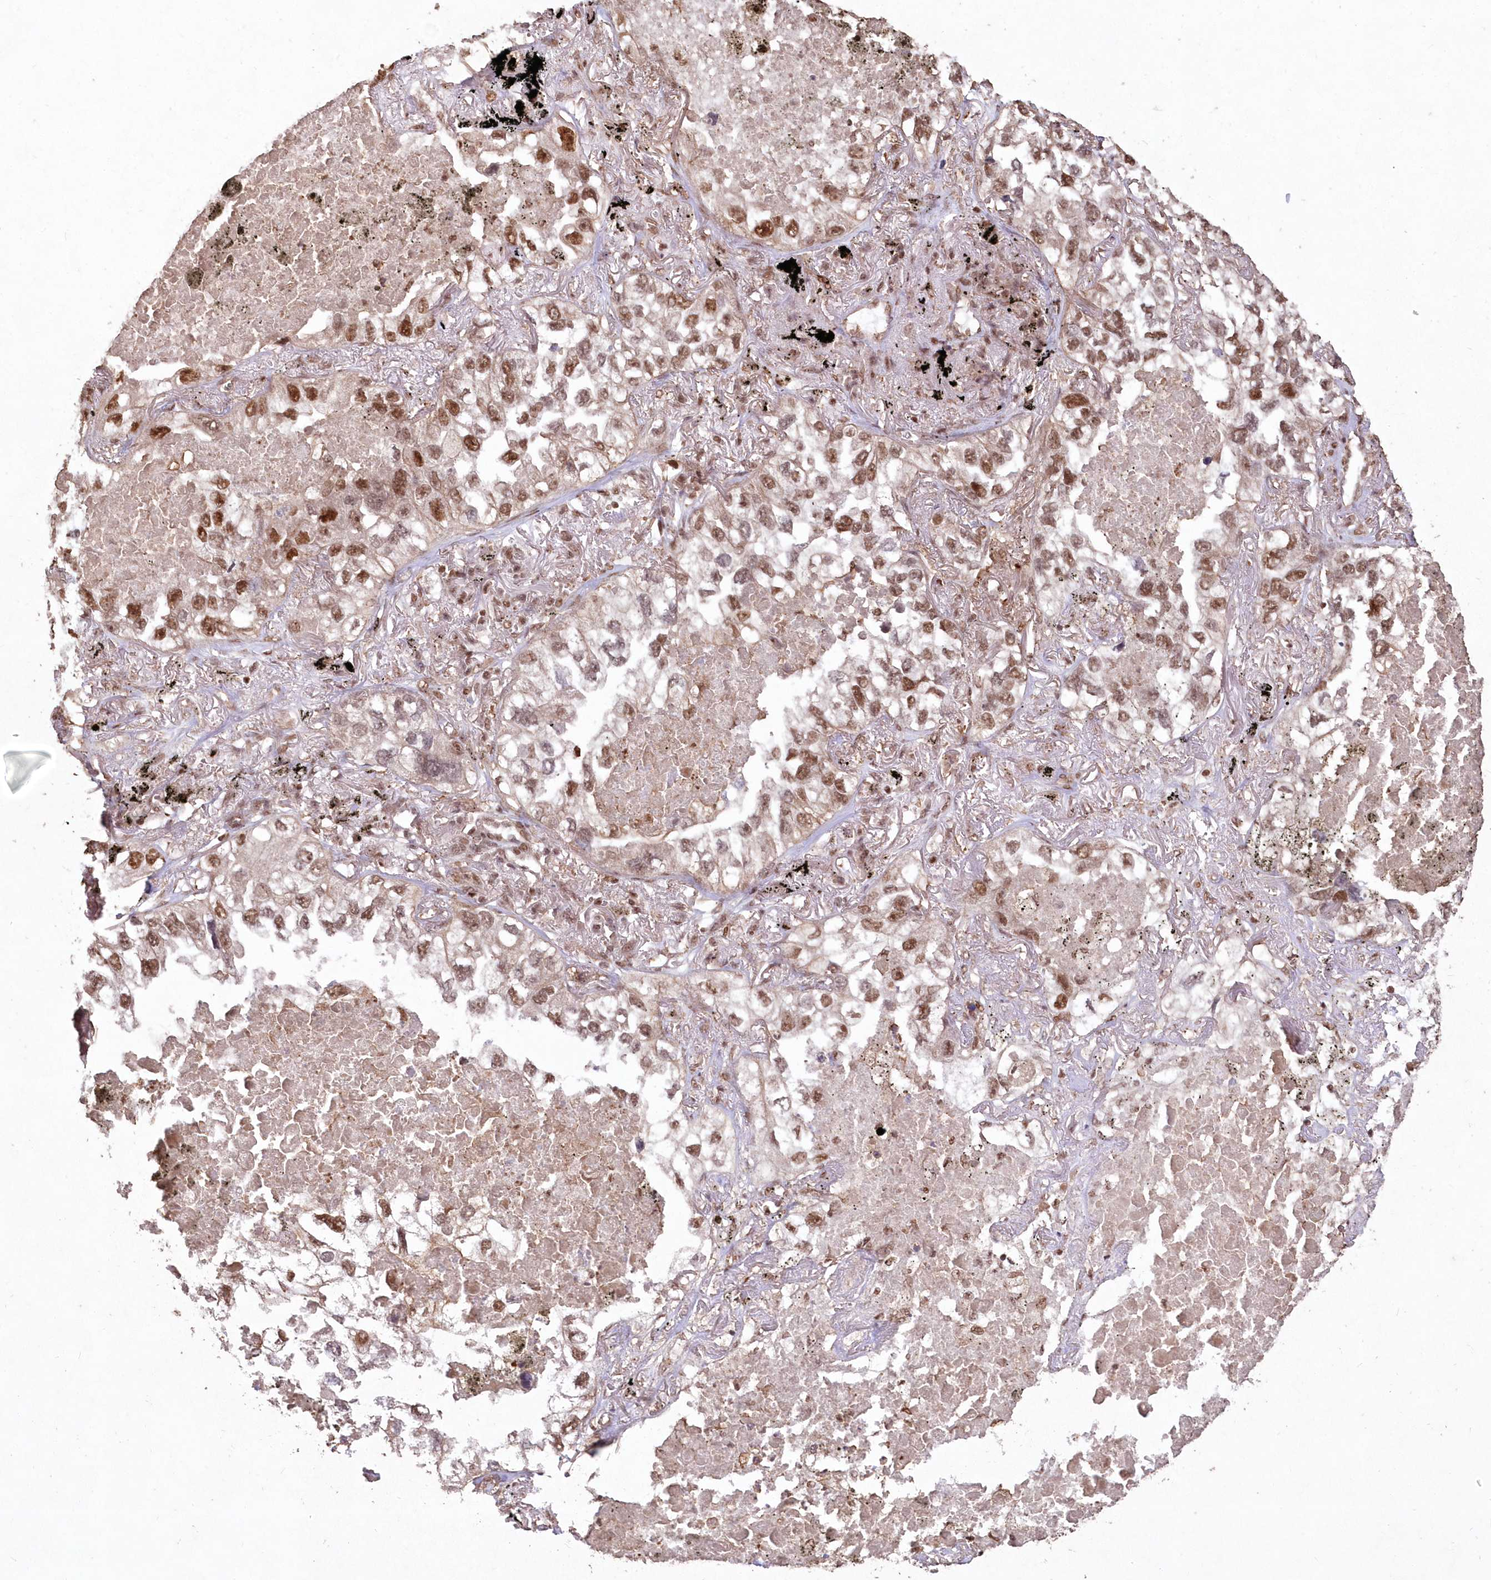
{"staining": {"intensity": "moderate", "quantity": ">75%", "location": "nuclear"}, "tissue": "lung cancer", "cell_type": "Tumor cells", "image_type": "cancer", "snomed": [{"axis": "morphology", "description": "Adenocarcinoma, NOS"}, {"axis": "topography", "description": "Lung"}], "caption": "Immunohistochemistry (IHC) of lung cancer reveals medium levels of moderate nuclear expression in approximately >75% of tumor cells. Nuclei are stained in blue.", "gene": "PDS5A", "patient": {"sex": "male", "age": 65}}